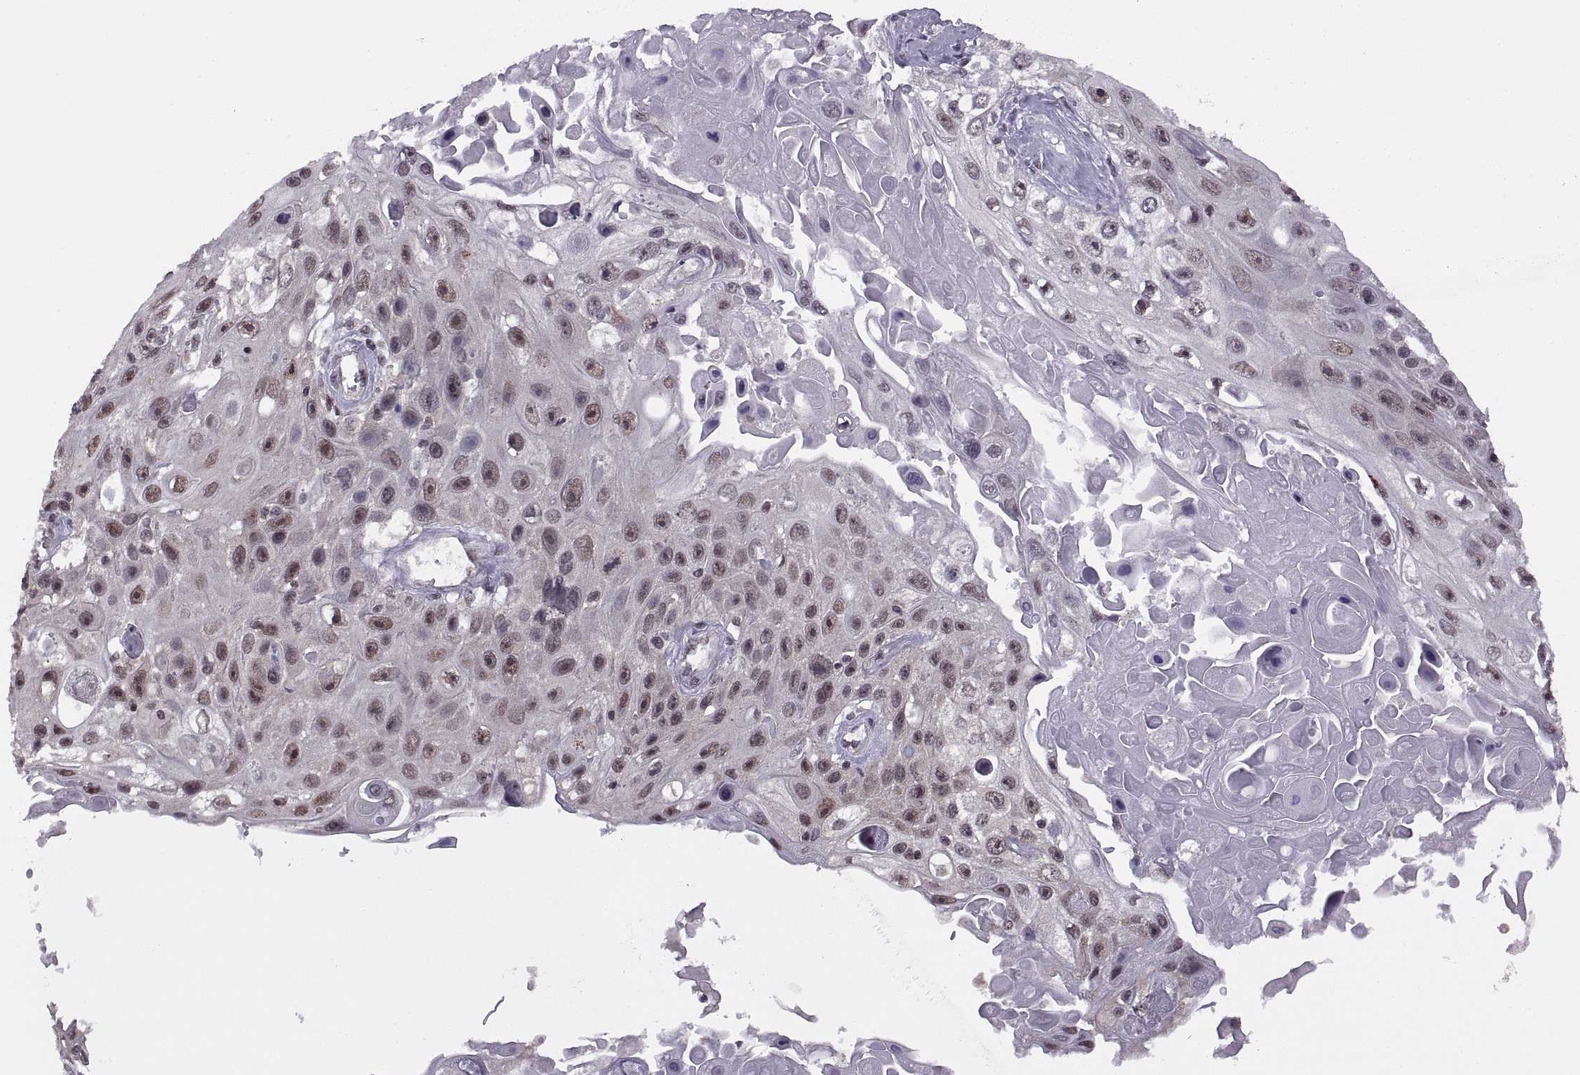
{"staining": {"intensity": "moderate", "quantity": "<25%", "location": "nuclear"}, "tissue": "skin cancer", "cell_type": "Tumor cells", "image_type": "cancer", "snomed": [{"axis": "morphology", "description": "Squamous cell carcinoma, NOS"}, {"axis": "topography", "description": "Skin"}], "caption": "Brown immunohistochemical staining in skin cancer (squamous cell carcinoma) exhibits moderate nuclear expression in about <25% of tumor cells.", "gene": "INTS3", "patient": {"sex": "male", "age": 82}}